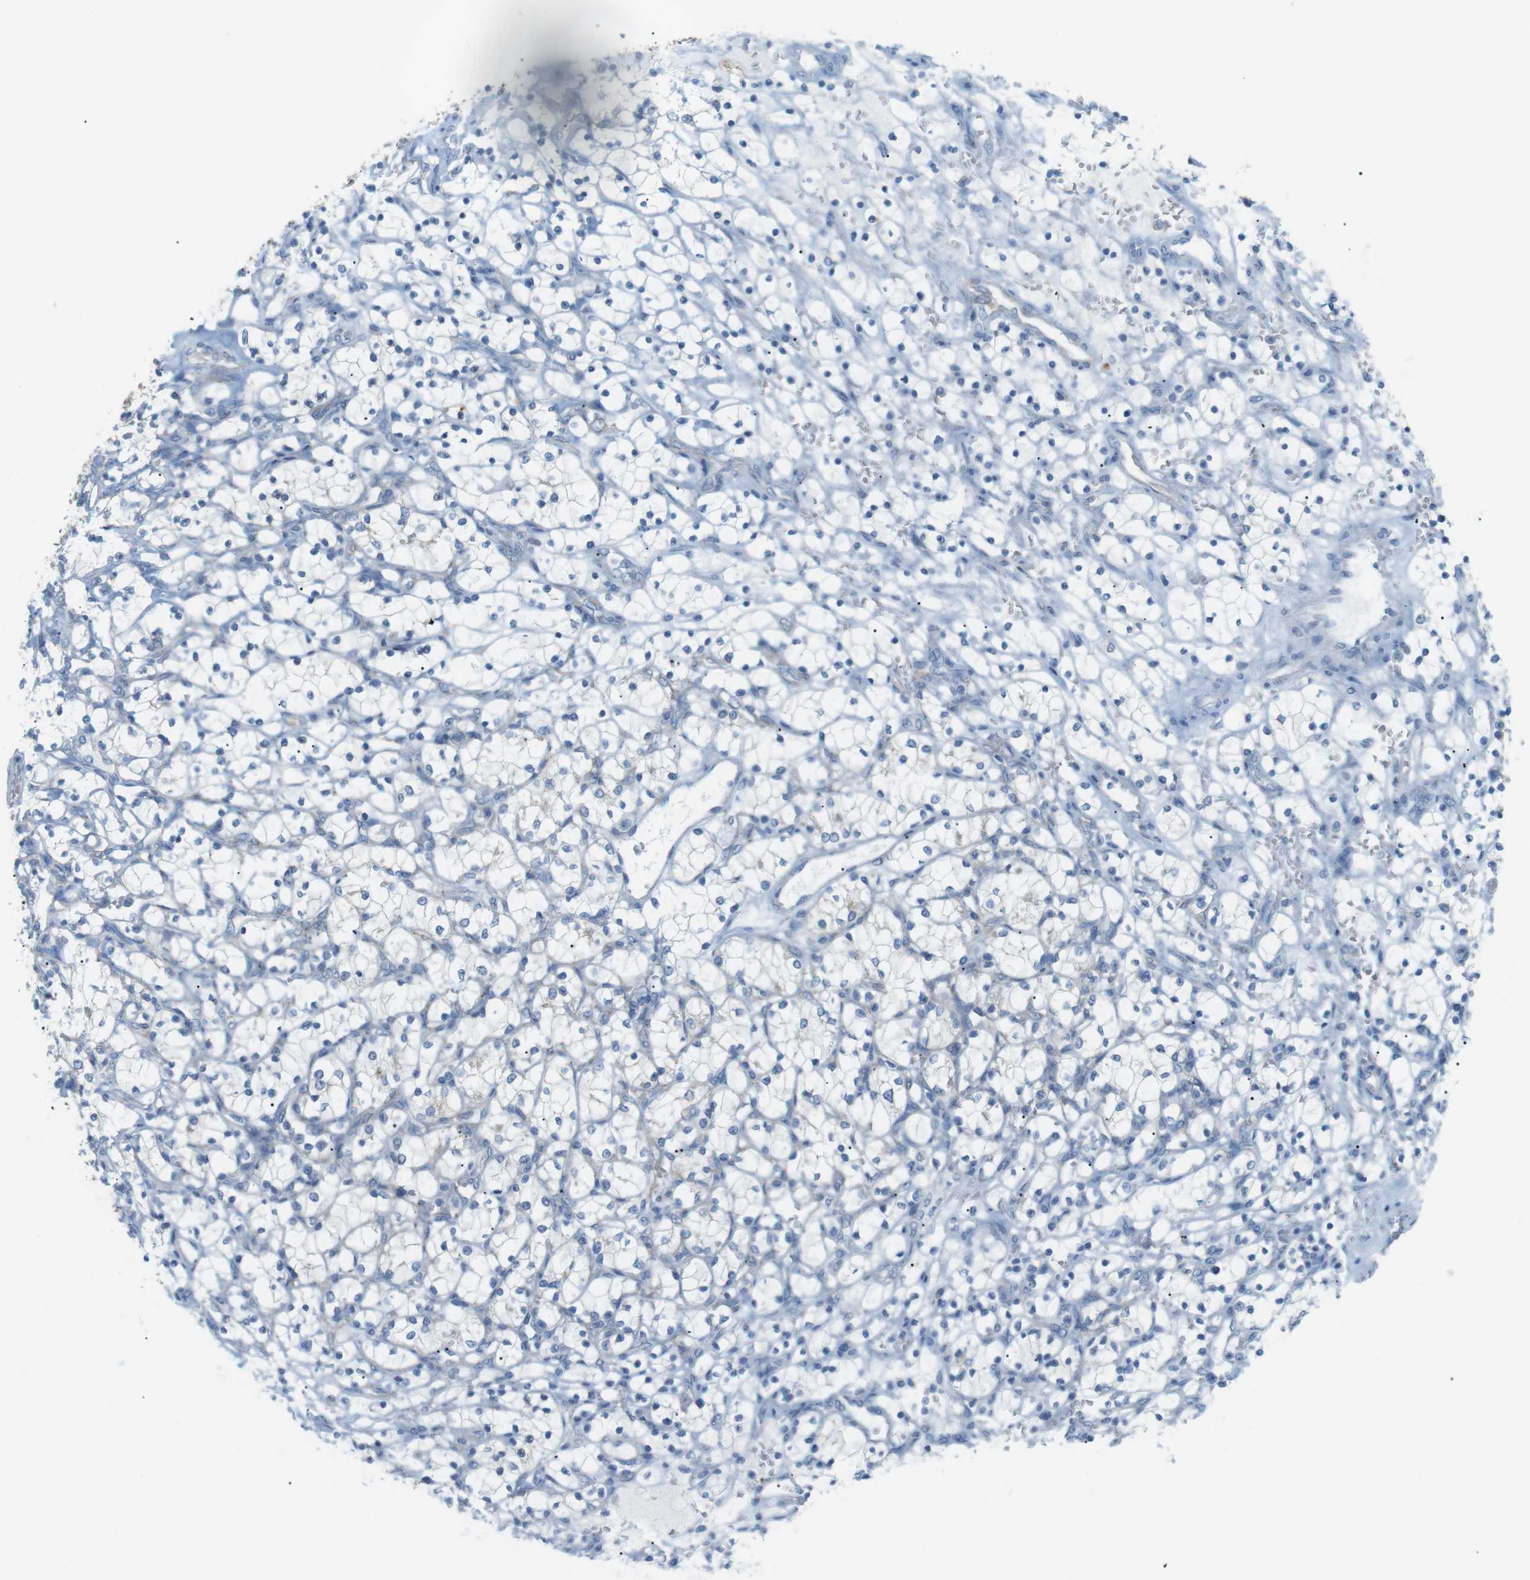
{"staining": {"intensity": "negative", "quantity": "none", "location": "none"}, "tissue": "renal cancer", "cell_type": "Tumor cells", "image_type": "cancer", "snomed": [{"axis": "morphology", "description": "Adenocarcinoma, NOS"}, {"axis": "topography", "description": "Kidney"}], "caption": "Immunohistochemistry histopathology image of human renal cancer stained for a protein (brown), which shows no staining in tumor cells.", "gene": "VAMP1", "patient": {"sex": "female", "age": 69}}